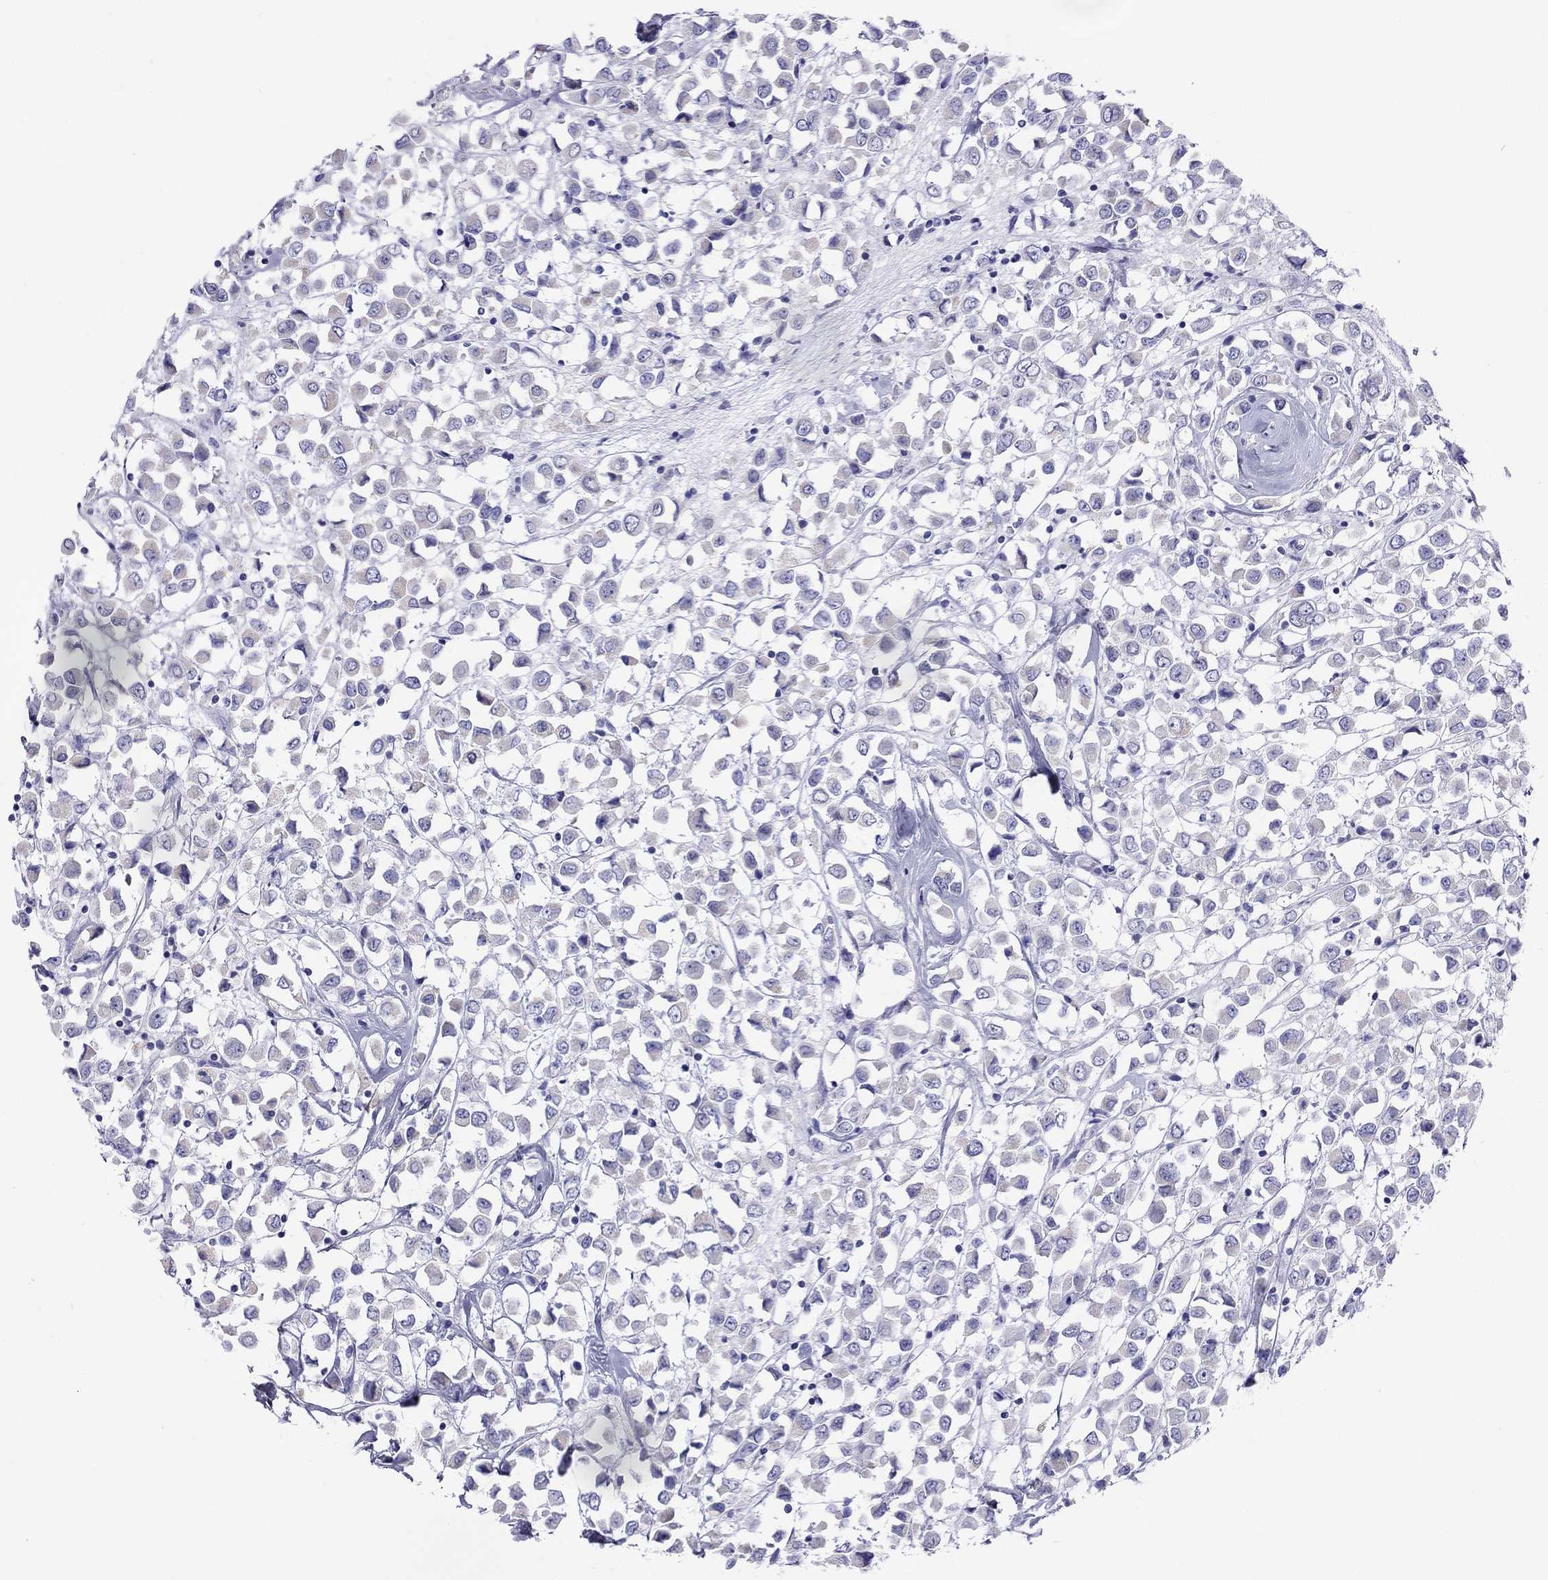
{"staining": {"intensity": "negative", "quantity": "none", "location": "none"}, "tissue": "breast cancer", "cell_type": "Tumor cells", "image_type": "cancer", "snomed": [{"axis": "morphology", "description": "Duct carcinoma"}, {"axis": "topography", "description": "Breast"}], "caption": "Protein analysis of breast infiltrating ductal carcinoma displays no significant positivity in tumor cells.", "gene": "DPY19L2", "patient": {"sex": "female", "age": 61}}